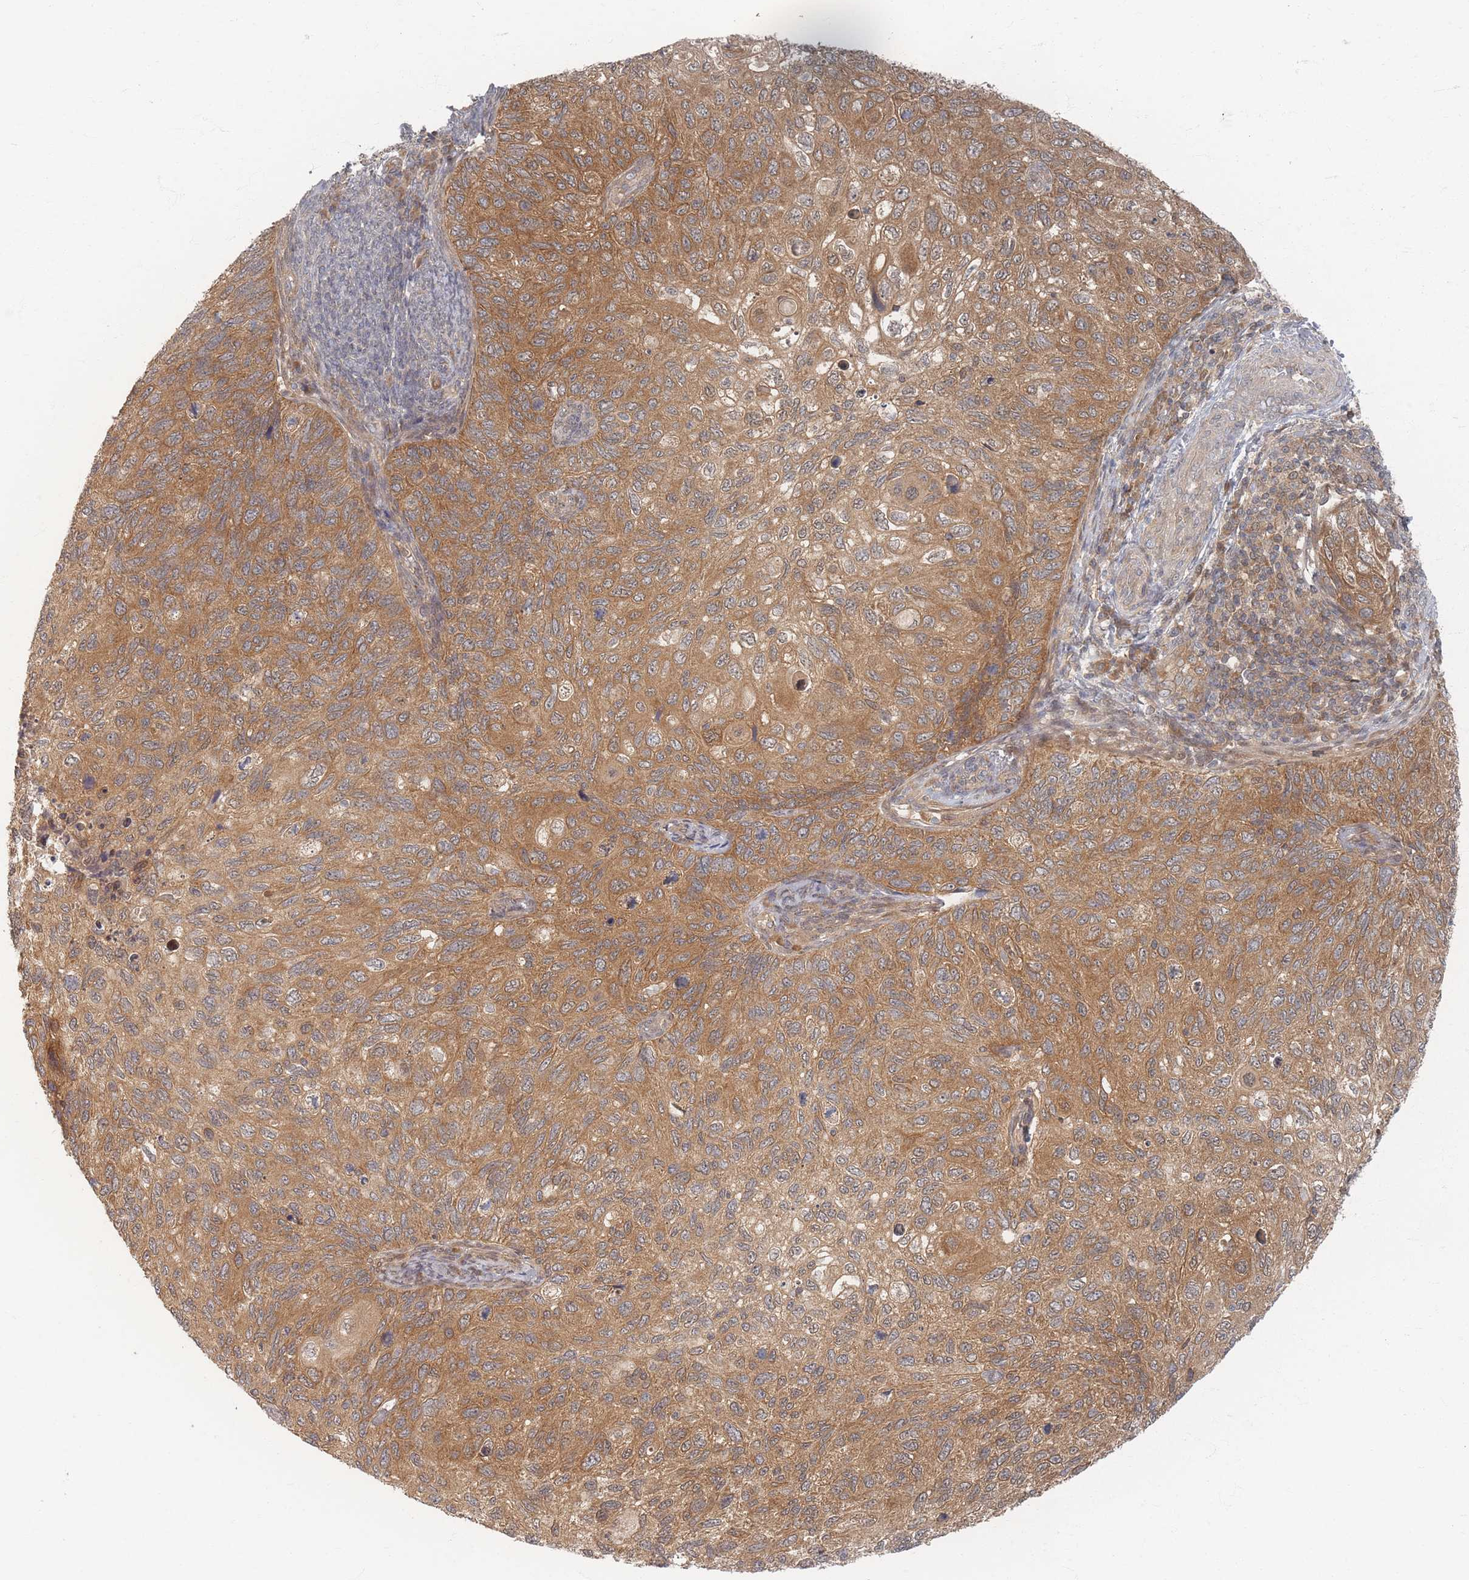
{"staining": {"intensity": "moderate", "quantity": ">75%", "location": "cytoplasmic/membranous"}, "tissue": "cervical cancer", "cell_type": "Tumor cells", "image_type": "cancer", "snomed": [{"axis": "morphology", "description": "Squamous cell carcinoma, NOS"}, {"axis": "topography", "description": "Cervix"}], "caption": "Cervical cancer was stained to show a protein in brown. There is medium levels of moderate cytoplasmic/membranous positivity in approximately >75% of tumor cells.", "gene": "PSMD9", "patient": {"sex": "female", "age": 70}}